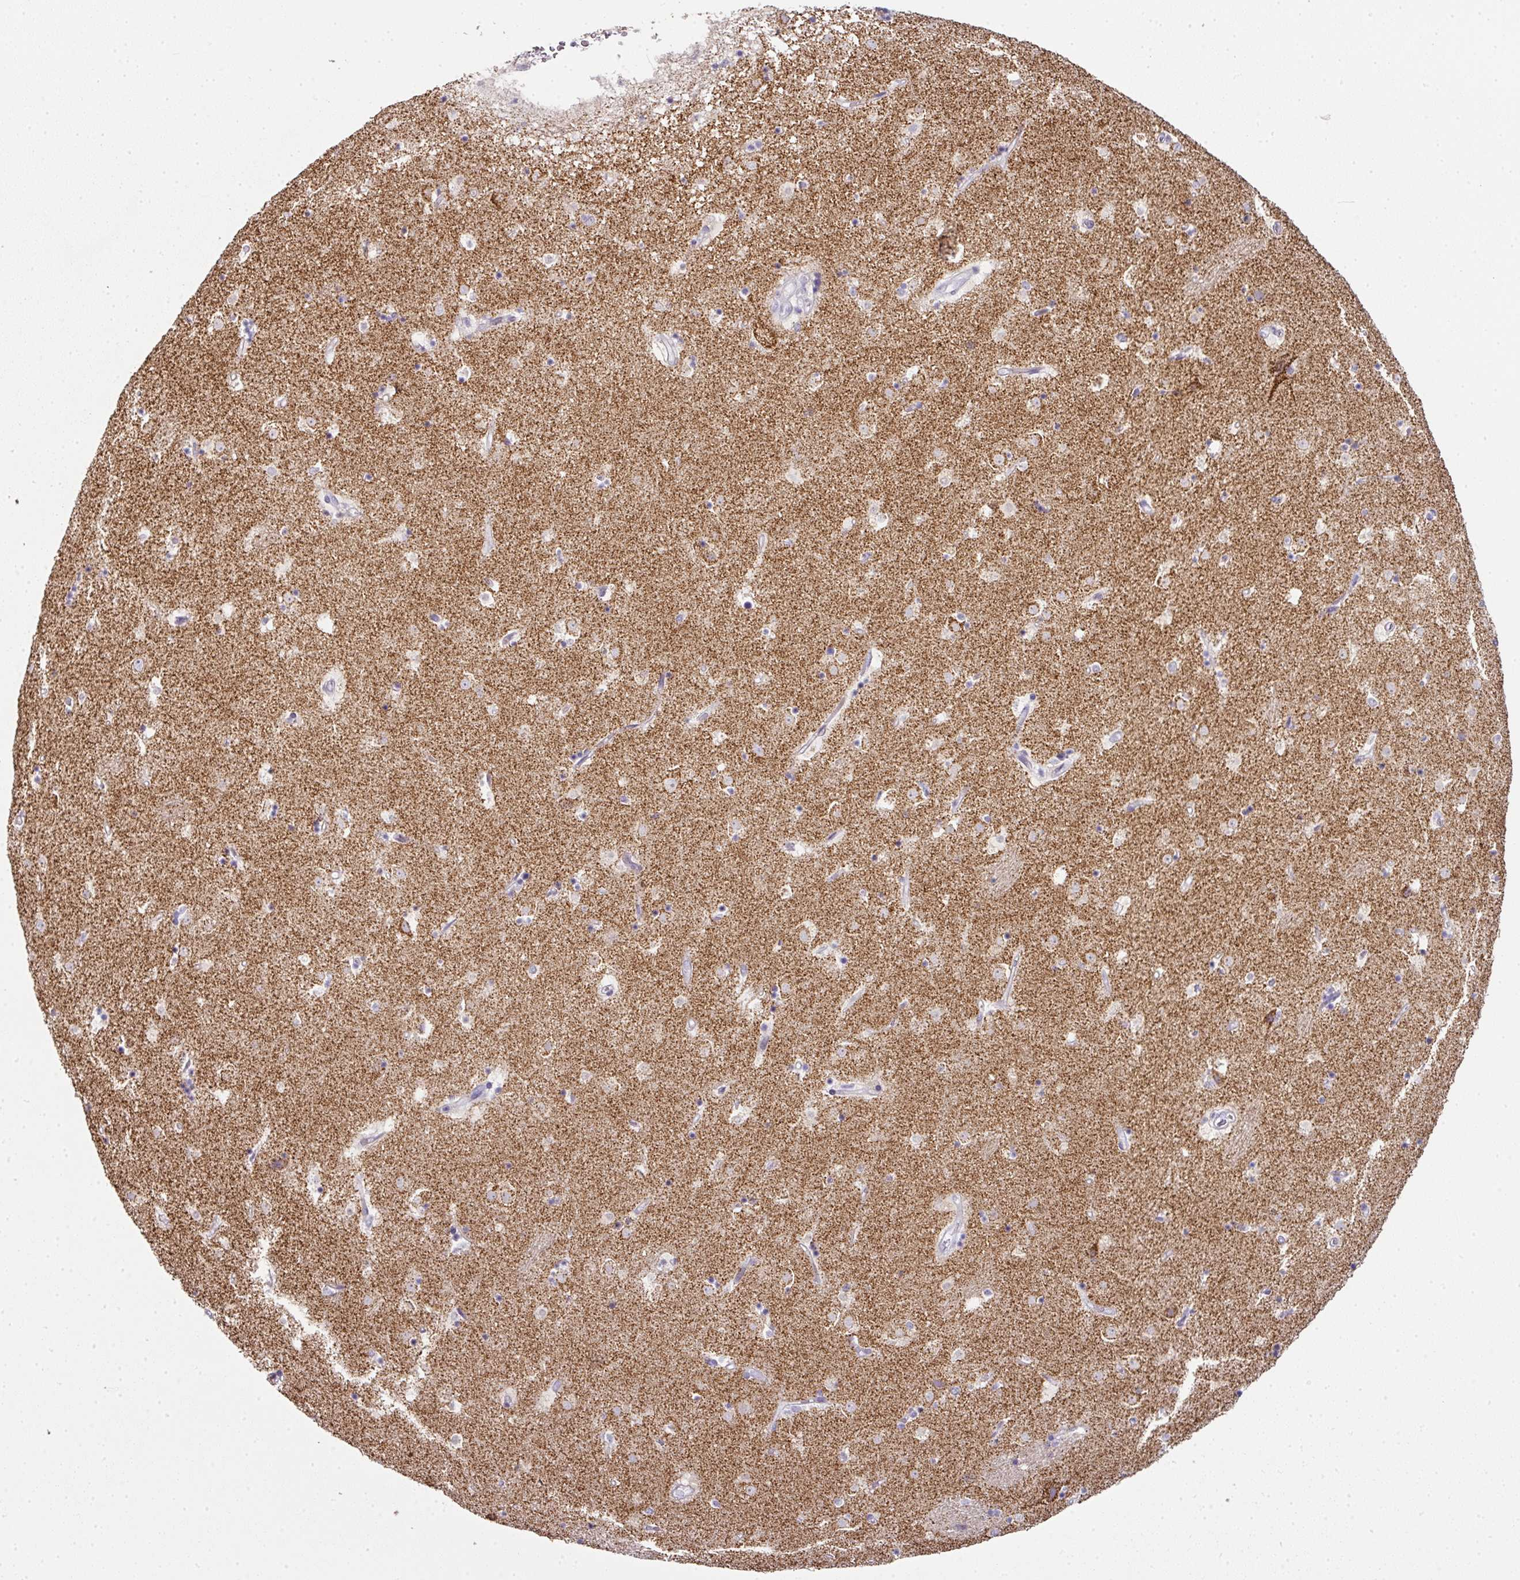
{"staining": {"intensity": "negative", "quantity": "none", "location": "none"}, "tissue": "caudate", "cell_type": "Glial cells", "image_type": "normal", "snomed": [{"axis": "morphology", "description": "Normal tissue, NOS"}, {"axis": "topography", "description": "Lateral ventricle wall"}], "caption": "Immunohistochemistry (IHC) histopathology image of benign caudate: human caudate stained with DAB (3,3'-diaminobenzidine) shows no significant protein staining in glial cells.", "gene": "ANKRD18A", "patient": {"sex": "male", "age": 58}}